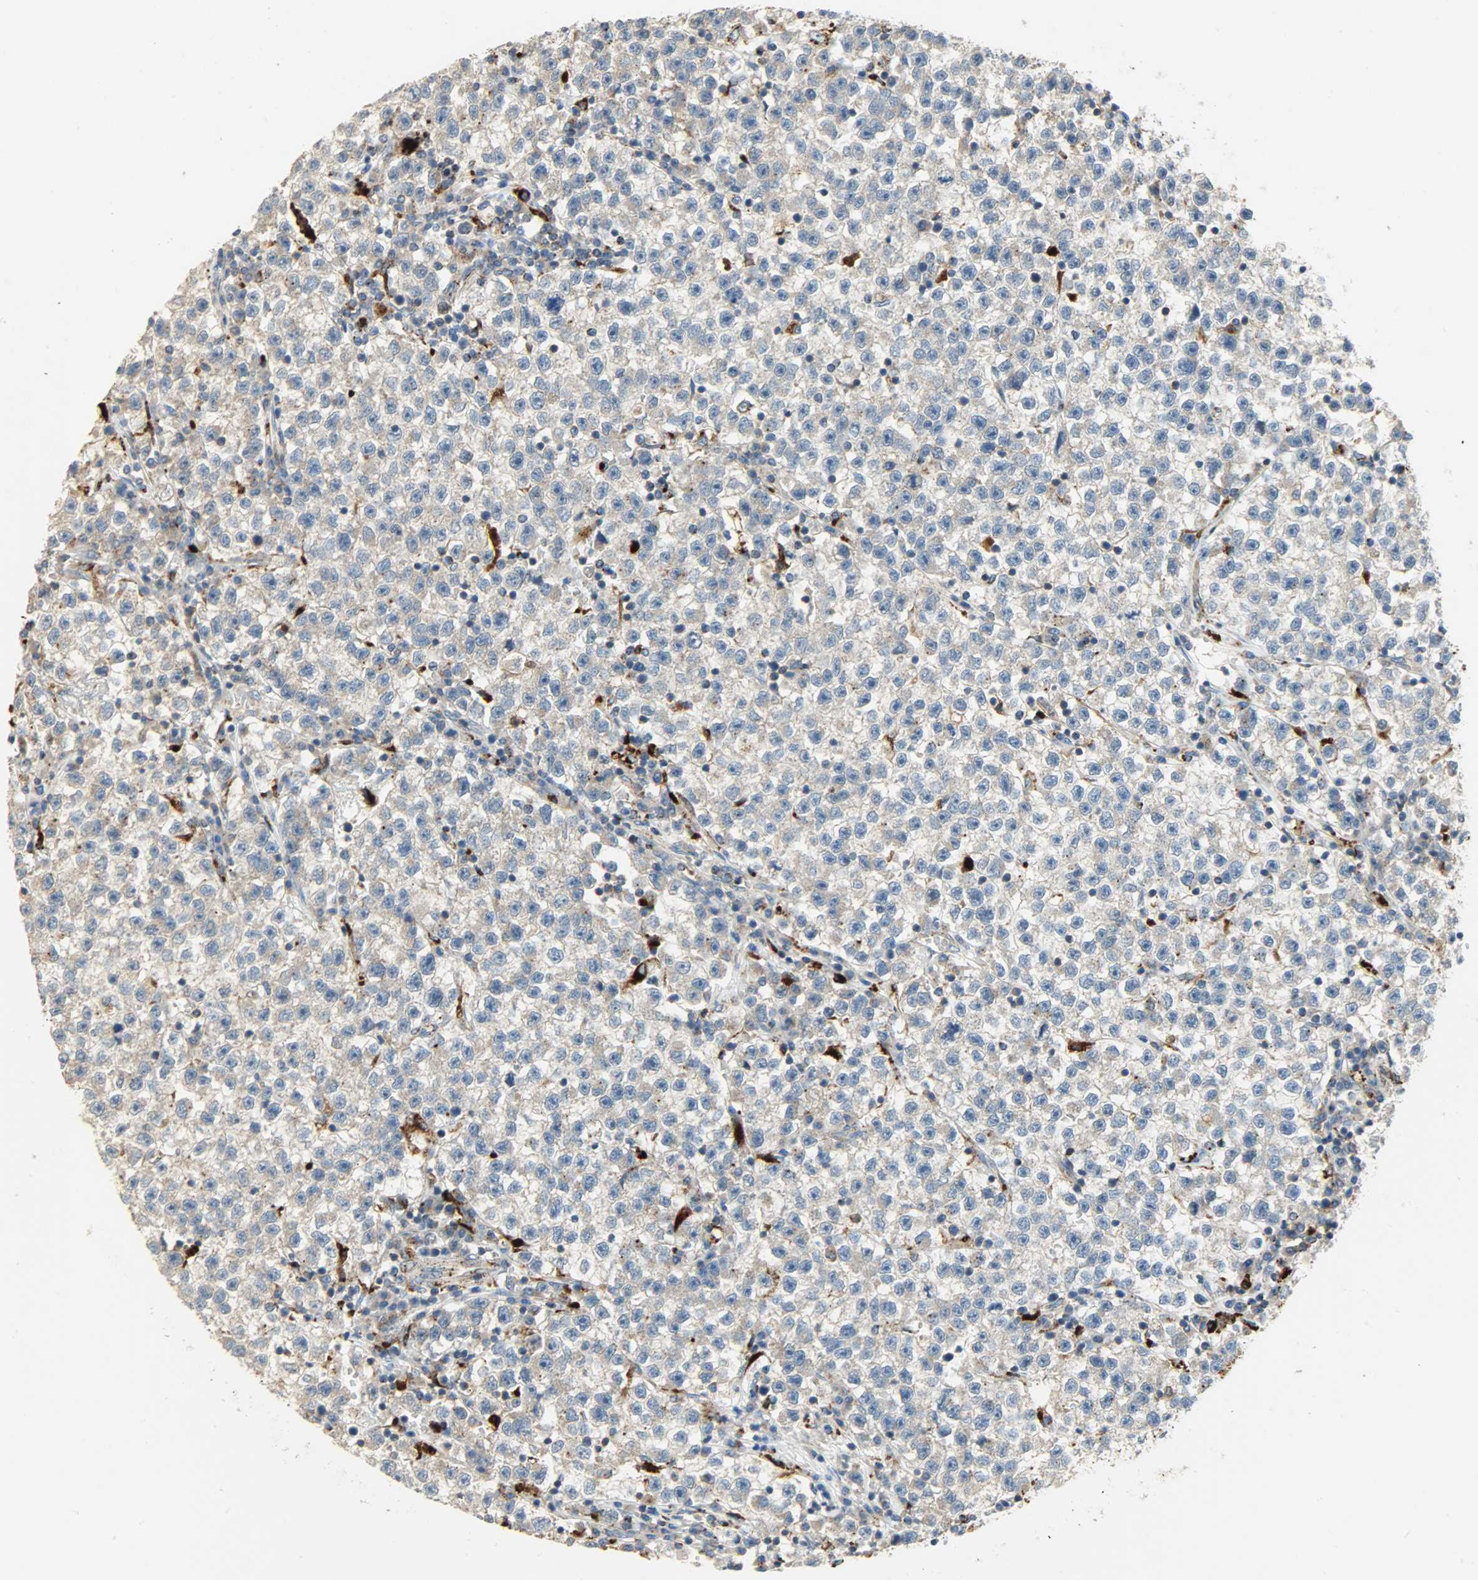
{"staining": {"intensity": "weak", "quantity": "<25%", "location": "cytoplasmic/membranous"}, "tissue": "testis cancer", "cell_type": "Tumor cells", "image_type": "cancer", "snomed": [{"axis": "morphology", "description": "Seminoma, NOS"}, {"axis": "topography", "description": "Testis"}], "caption": "Tumor cells are negative for protein expression in human testis cancer (seminoma).", "gene": "ASAH1", "patient": {"sex": "male", "age": 22}}